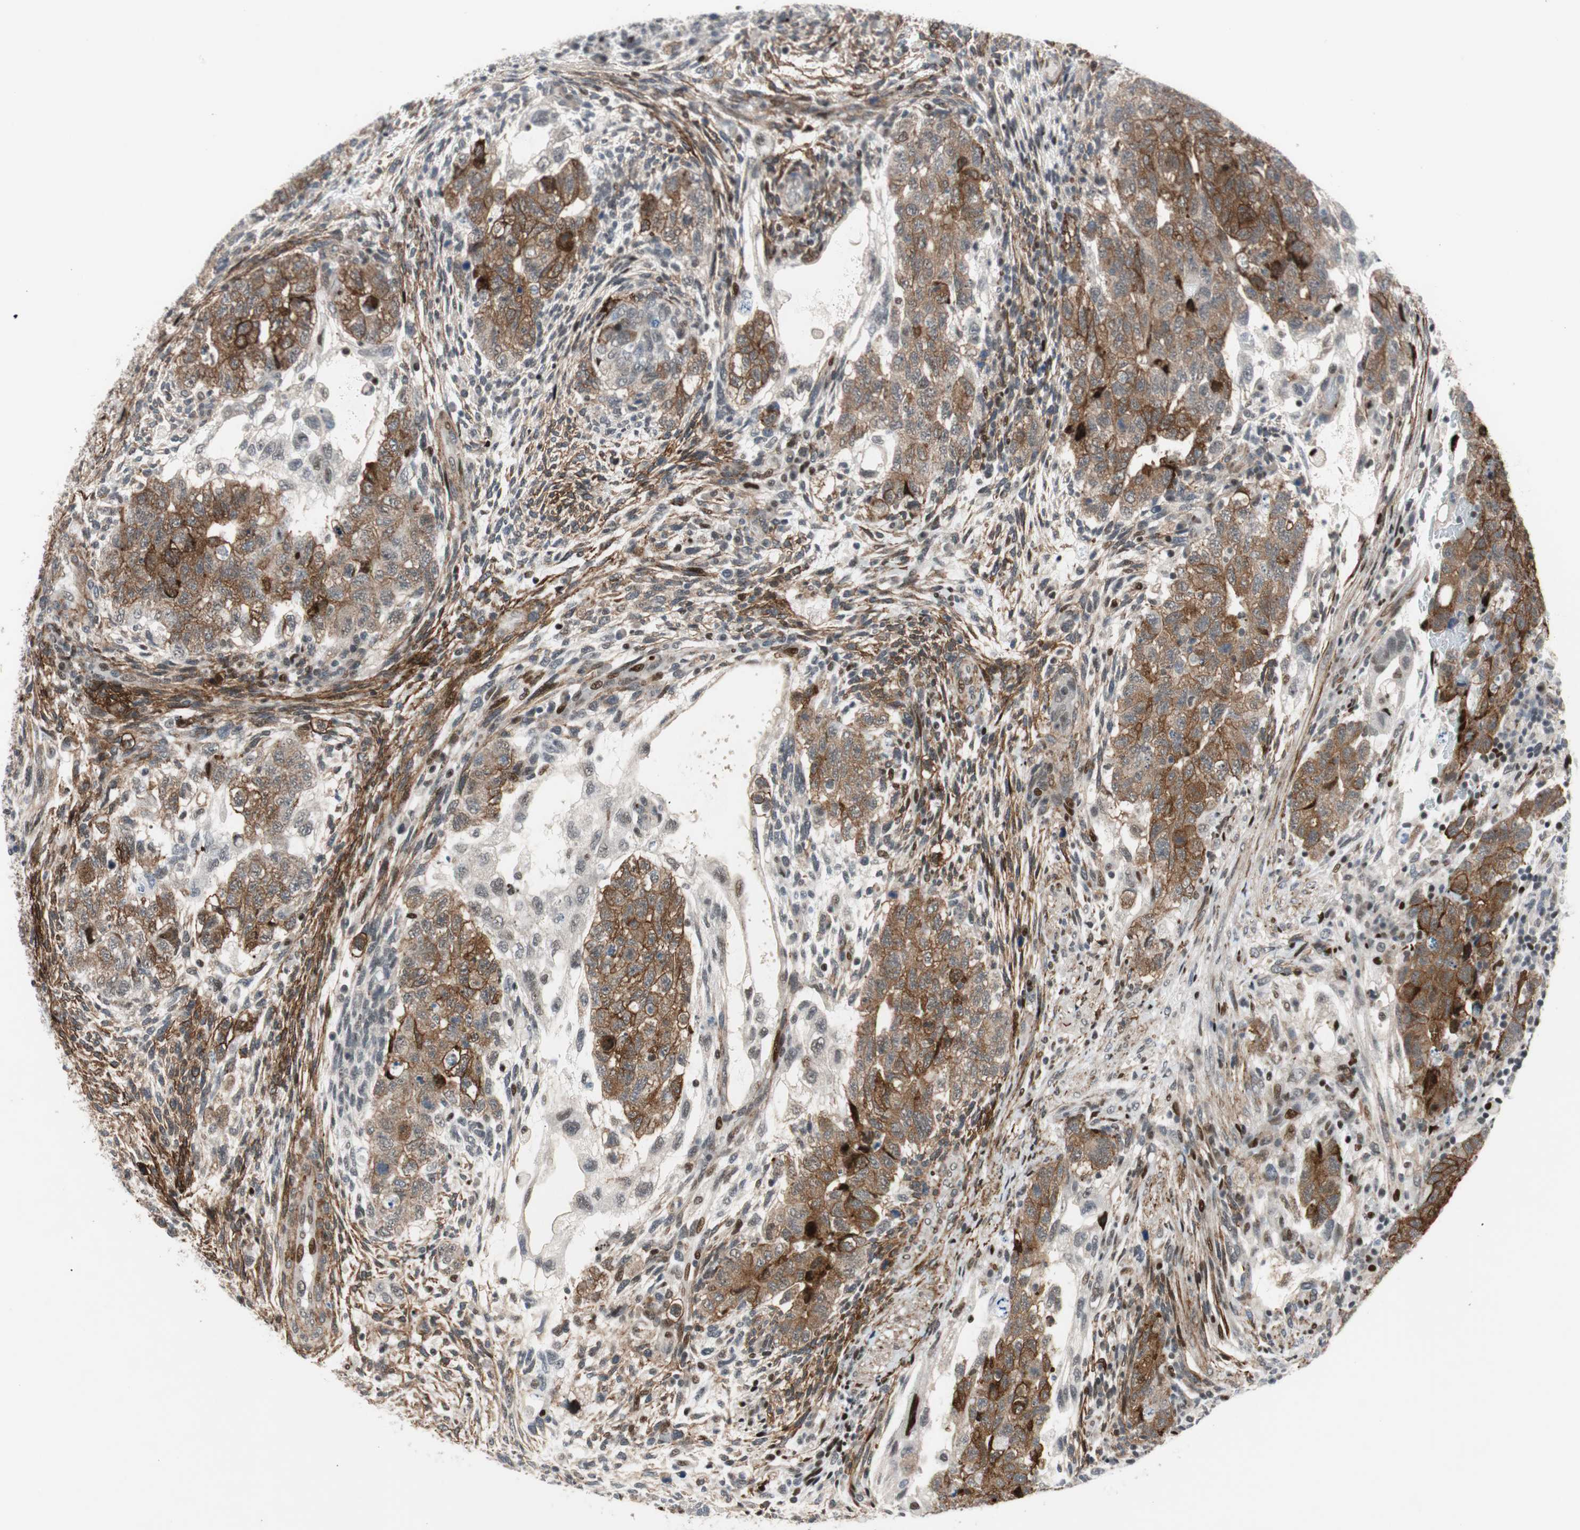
{"staining": {"intensity": "strong", "quantity": ">75%", "location": "cytoplasmic/membranous"}, "tissue": "testis cancer", "cell_type": "Tumor cells", "image_type": "cancer", "snomed": [{"axis": "morphology", "description": "Normal tissue, NOS"}, {"axis": "morphology", "description": "Carcinoma, Embryonal, NOS"}, {"axis": "topography", "description": "Testis"}], "caption": "This is a histology image of IHC staining of testis cancer, which shows strong positivity in the cytoplasmic/membranous of tumor cells.", "gene": "FBXO44", "patient": {"sex": "male", "age": 36}}